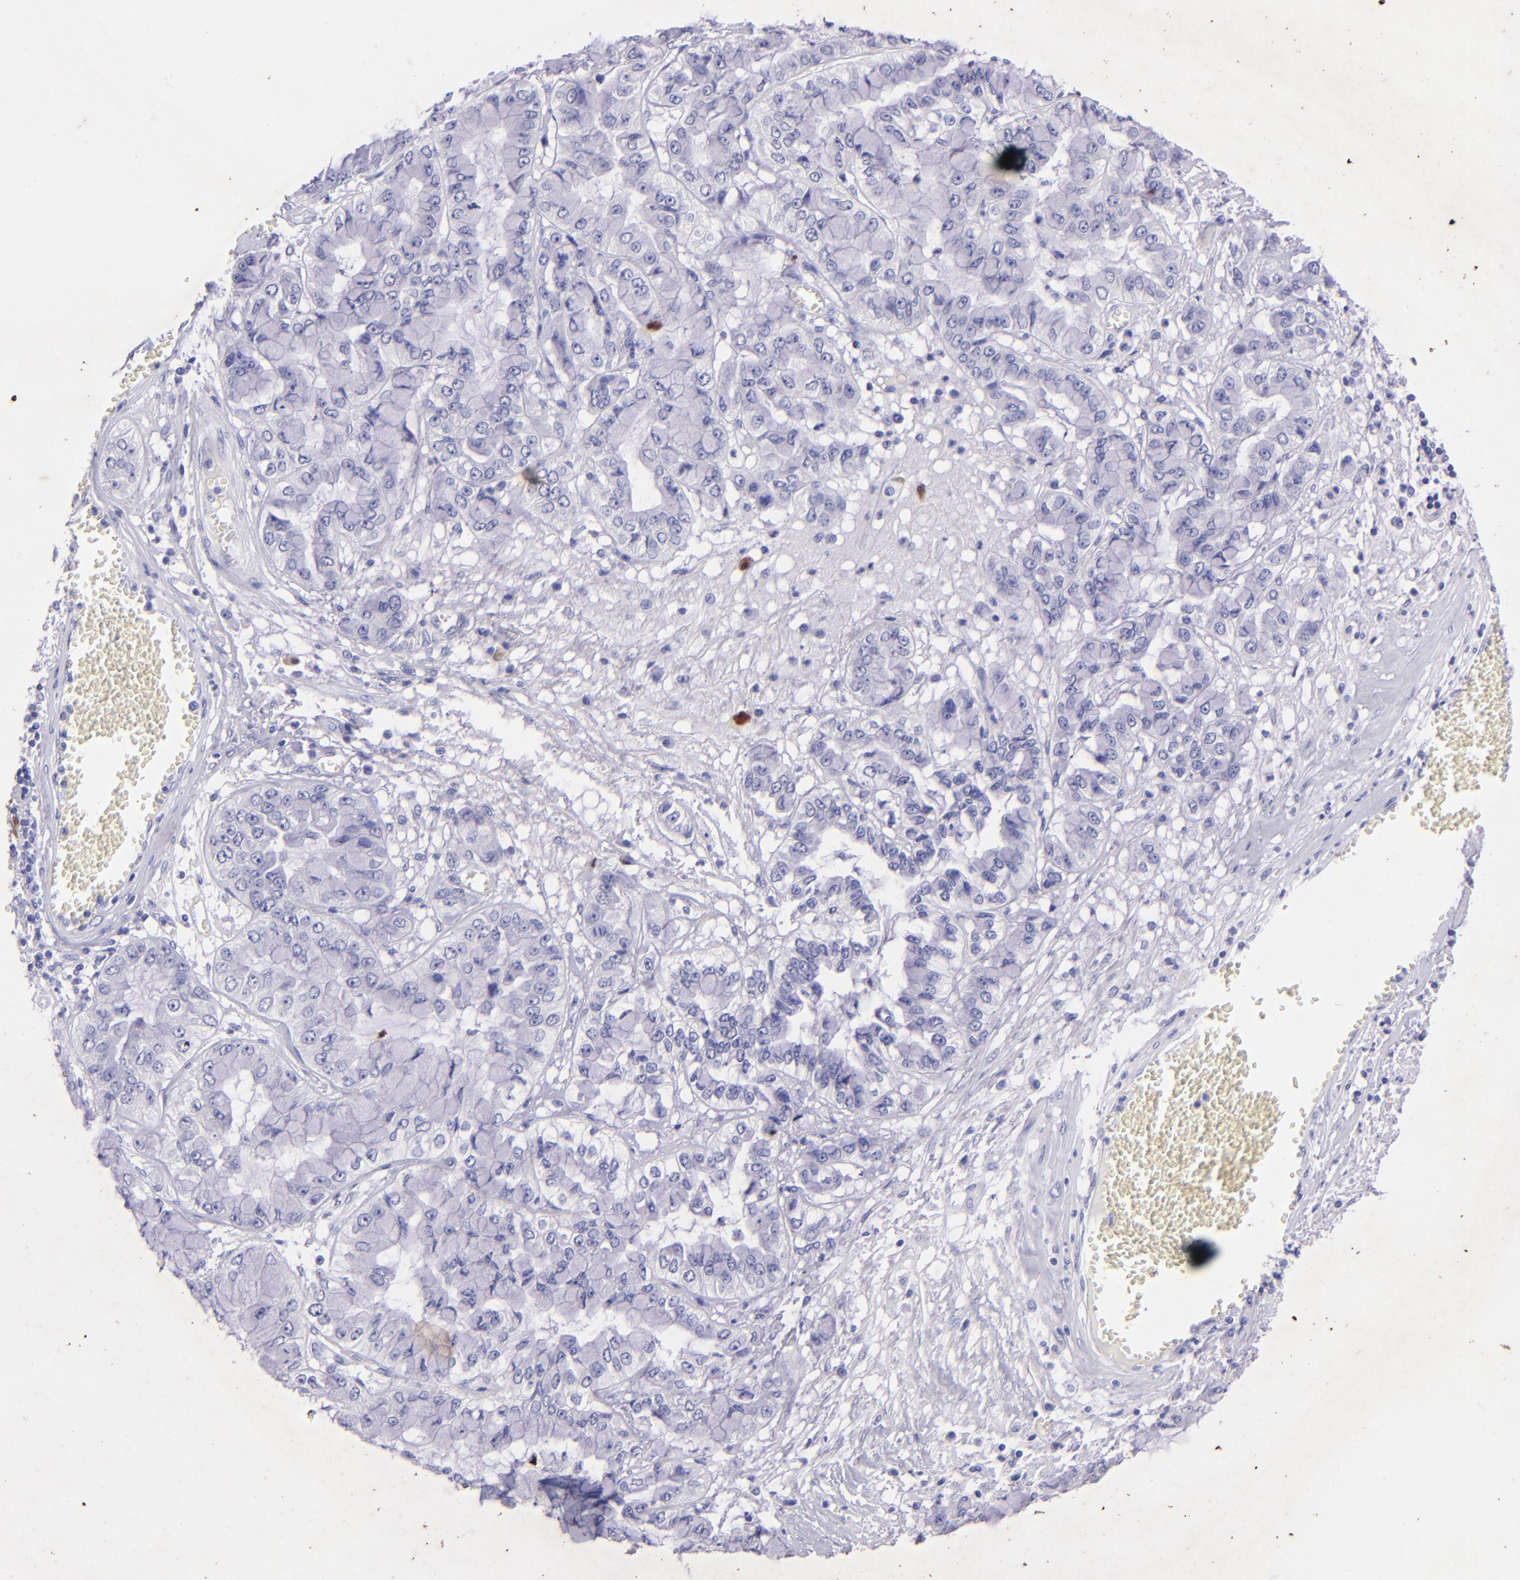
{"staining": {"intensity": "negative", "quantity": "none", "location": "none"}, "tissue": "liver cancer", "cell_type": "Tumor cells", "image_type": "cancer", "snomed": [{"axis": "morphology", "description": "Cholangiocarcinoma"}, {"axis": "topography", "description": "Liver"}], "caption": "This photomicrograph is of liver cholangiocarcinoma stained with IHC to label a protein in brown with the nuclei are counter-stained blue. There is no positivity in tumor cells.", "gene": "UCHL1", "patient": {"sex": "female", "age": 79}}